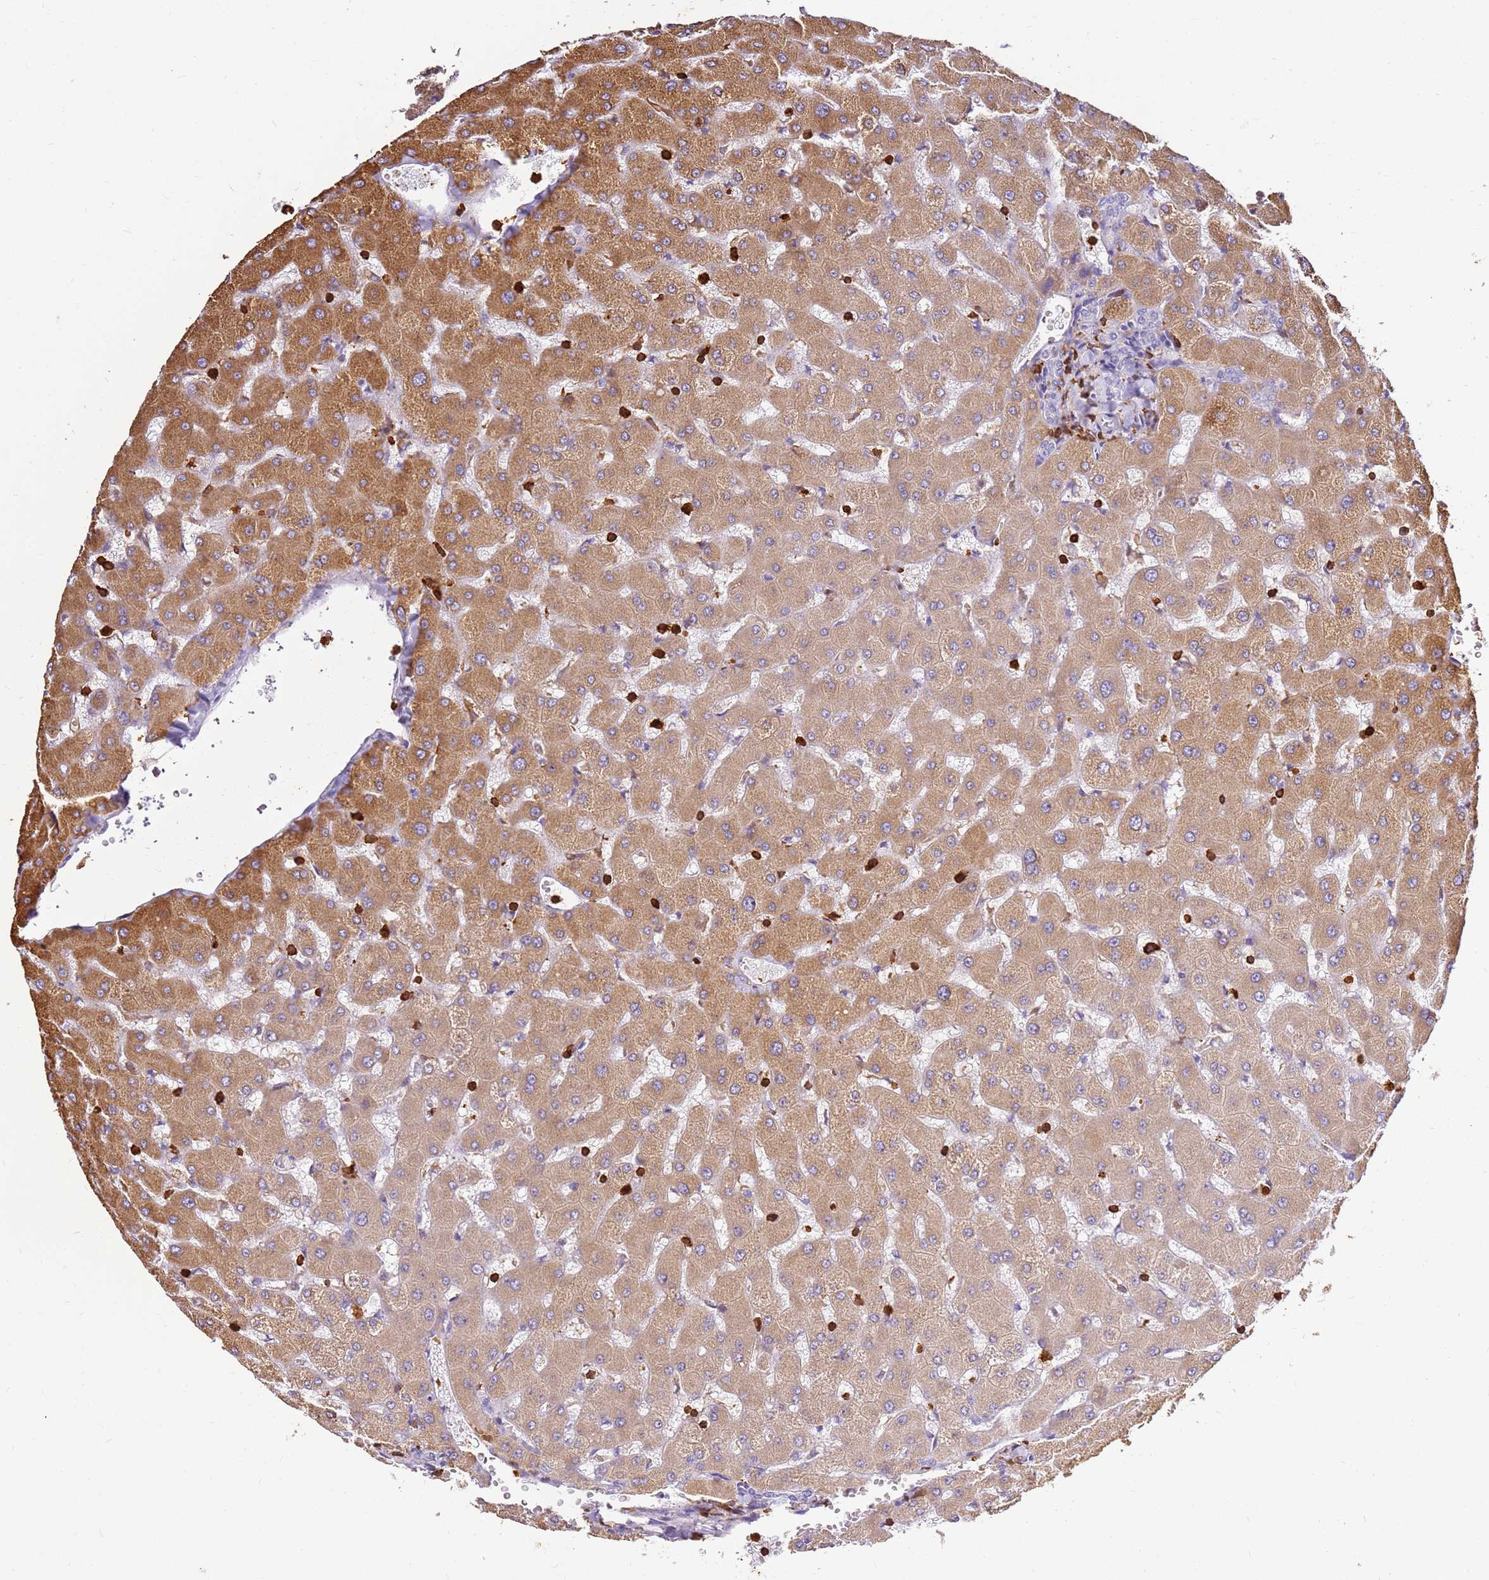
{"staining": {"intensity": "negative", "quantity": "none", "location": "none"}, "tissue": "liver", "cell_type": "Cholangiocytes", "image_type": "normal", "snomed": [{"axis": "morphology", "description": "Normal tissue, NOS"}, {"axis": "topography", "description": "Liver"}], "caption": "This is an IHC histopathology image of normal liver. There is no expression in cholangiocytes.", "gene": "CORO1A", "patient": {"sex": "female", "age": 63}}